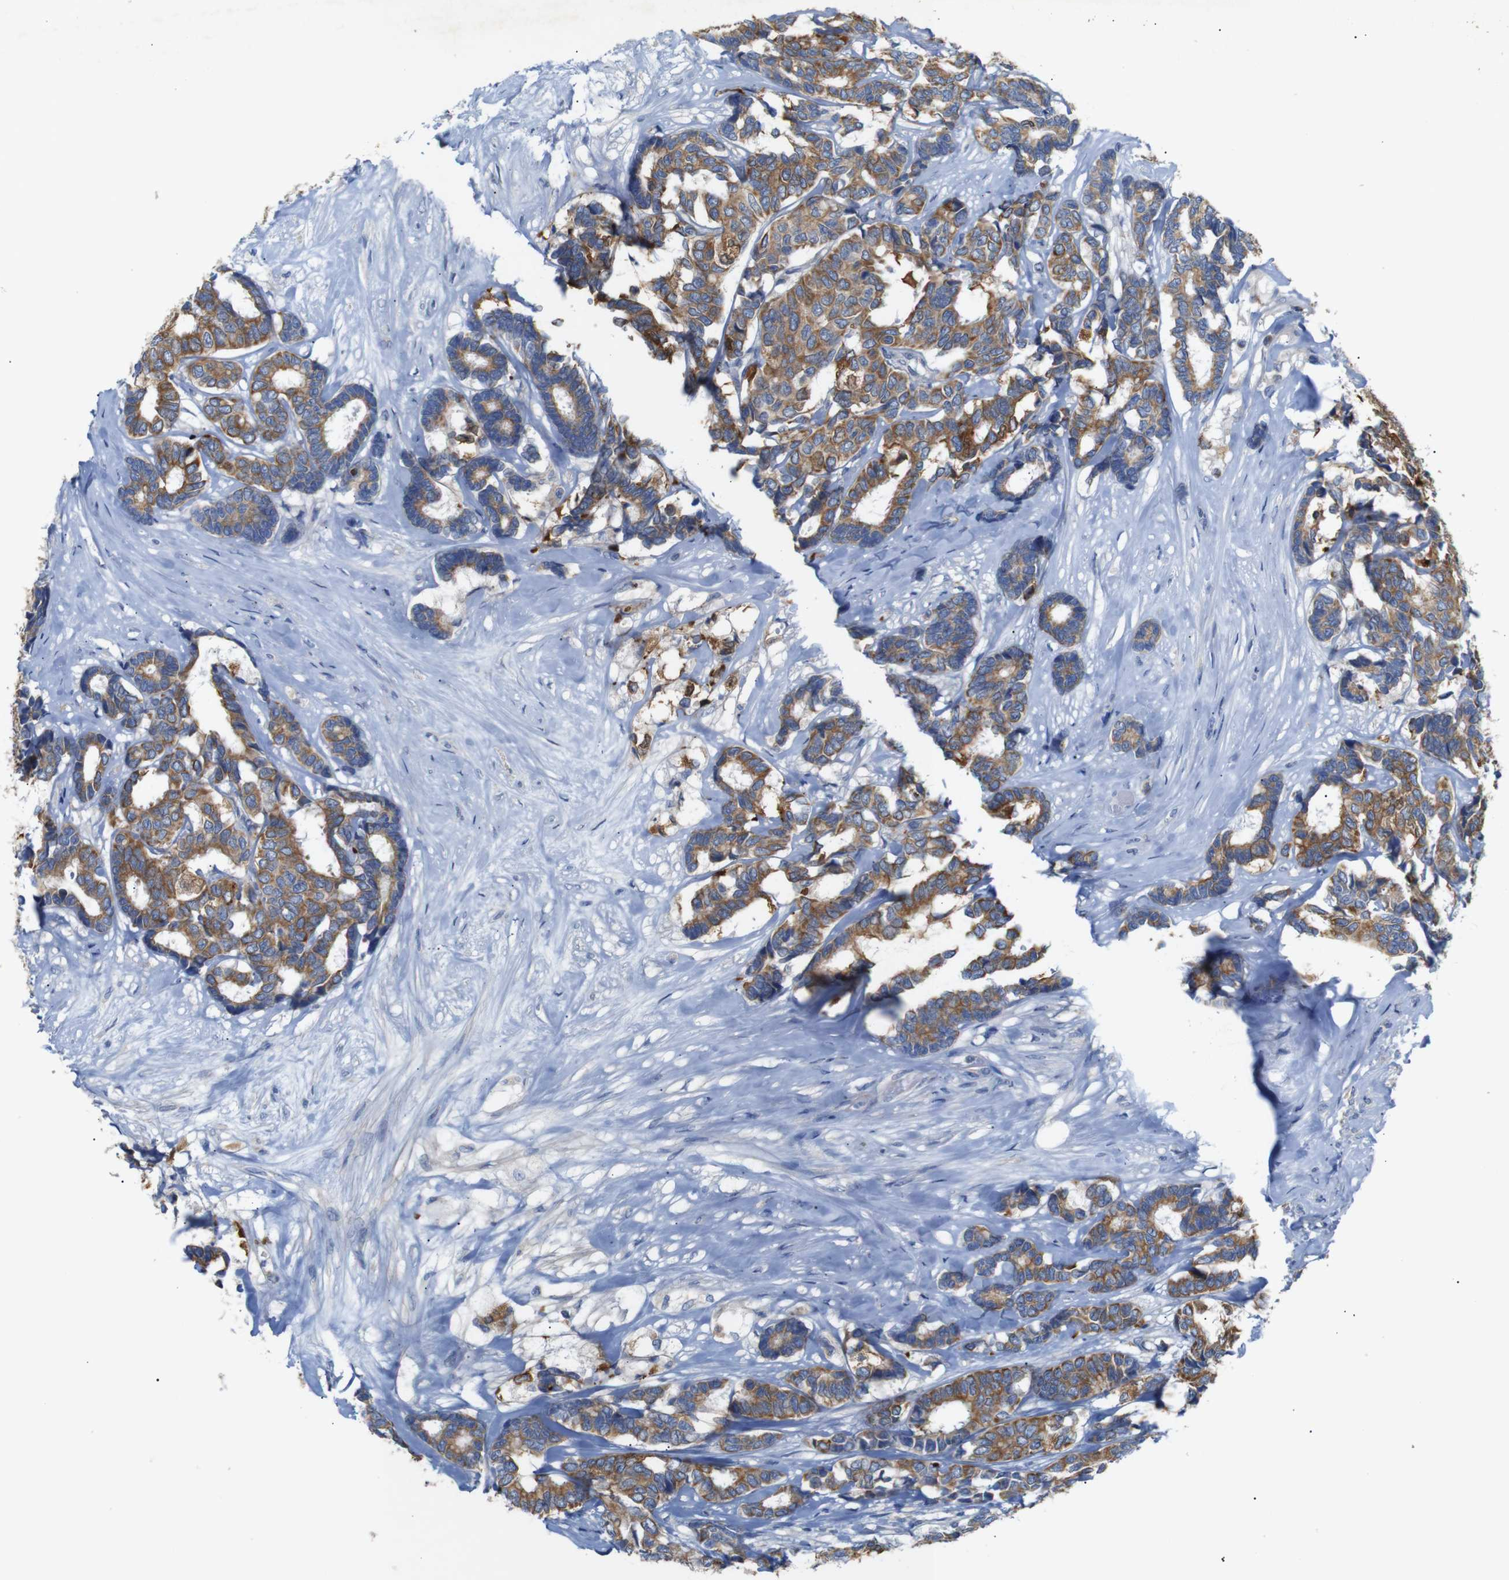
{"staining": {"intensity": "moderate", "quantity": ">75%", "location": "cytoplasmic/membranous"}, "tissue": "breast cancer", "cell_type": "Tumor cells", "image_type": "cancer", "snomed": [{"axis": "morphology", "description": "Duct carcinoma"}, {"axis": "topography", "description": "Breast"}], "caption": "The image reveals staining of breast cancer, revealing moderate cytoplasmic/membranous protein expression (brown color) within tumor cells.", "gene": "ALOX15", "patient": {"sex": "female", "age": 87}}